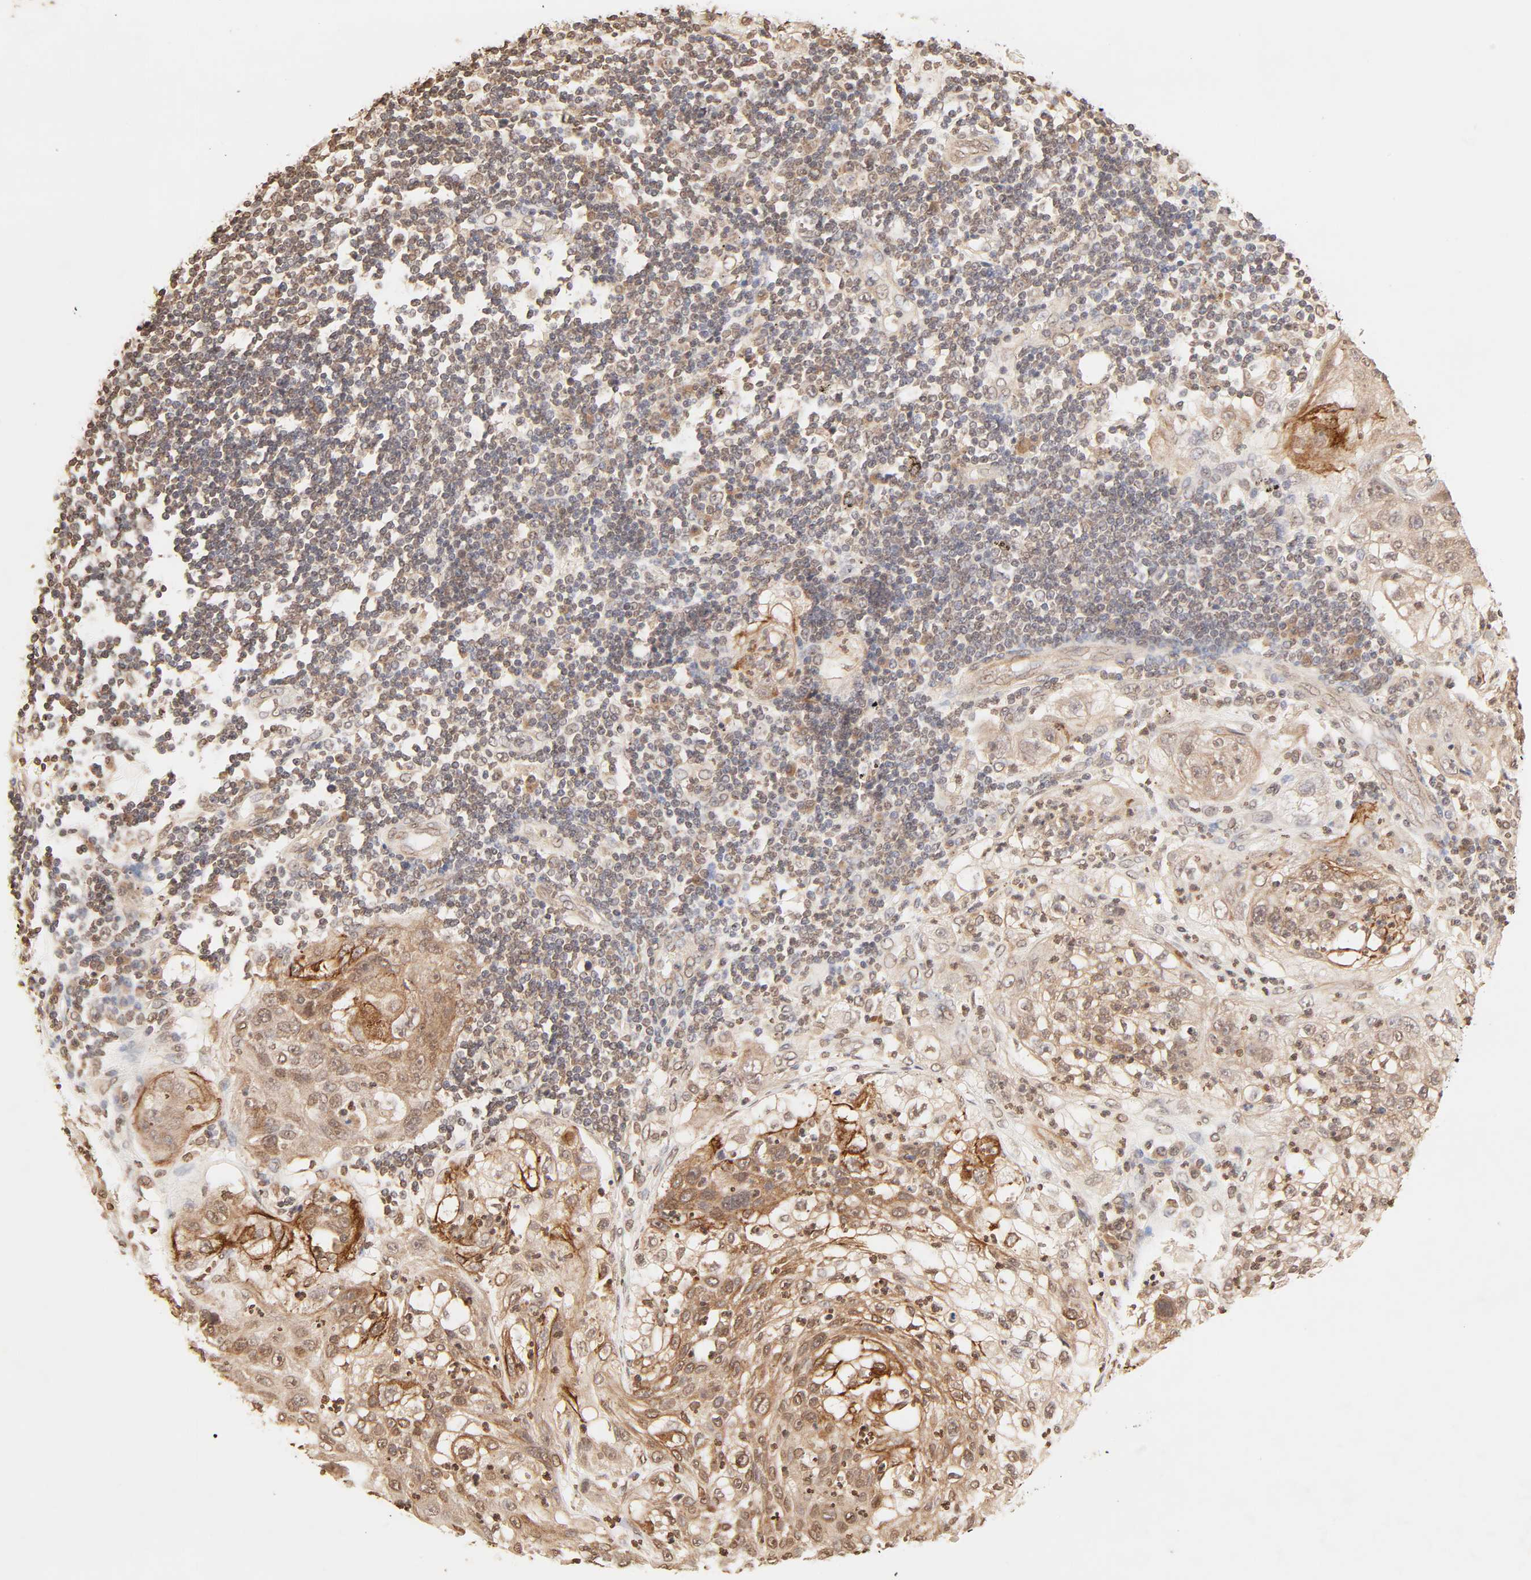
{"staining": {"intensity": "strong", "quantity": ">75%", "location": "cytoplasmic/membranous,nuclear"}, "tissue": "lung cancer", "cell_type": "Tumor cells", "image_type": "cancer", "snomed": [{"axis": "morphology", "description": "Inflammation, NOS"}, {"axis": "morphology", "description": "Squamous cell carcinoma, NOS"}, {"axis": "topography", "description": "Lymph node"}, {"axis": "topography", "description": "Soft tissue"}, {"axis": "topography", "description": "Lung"}], "caption": "Human squamous cell carcinoma (lung) stained with a brown dye displays strong cytoplasmic/membranous and nuclear positive staining in approximately >75% of tumor cells.", "gene": "TBL1X", "patient": {"sex": "male", "age": 66}}